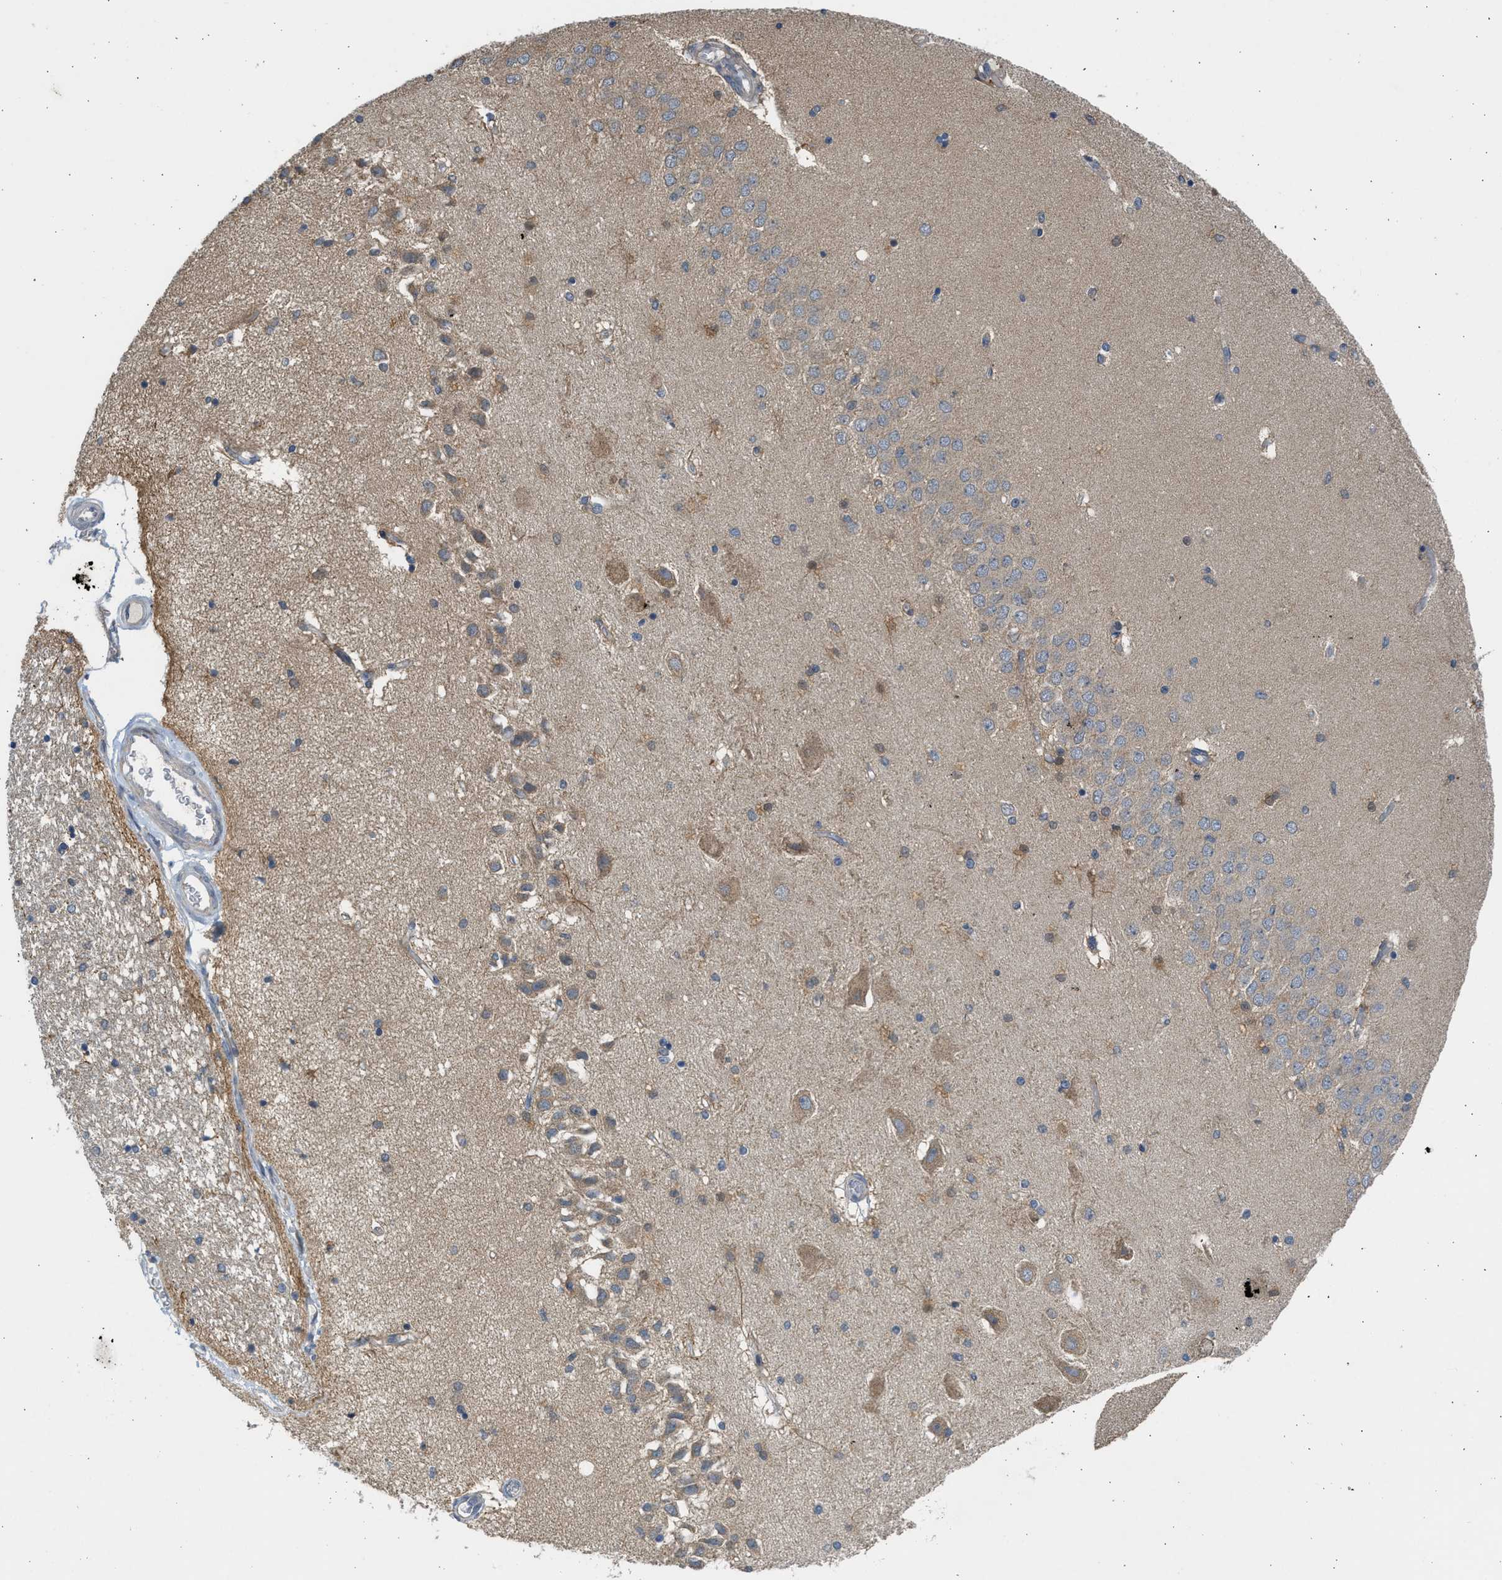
{"staining": {"intensity": "weak", "quantity": "25%-75%", "location": "cytoplasmic/membranous"}, "tissue": "hippocampus", "cell_type": "Glial cells", "image_type": "normal", "snomed": [{"axis": "morphology", "description": "Normal tissue, NOS"}, {"axis": "topography", "description": "Hippocampus"}], "caption": "Hippocampus stained with DAB IHC shows low levels of weak cytoplasmic/membranous staining in approximately 25%-75% of glial cells. (Stains: DAB (3,3'-diaminobenzidine) in brown, nuclei in blue, Microscopy: brightfield microscopy at high magnification).", "gene": "CYP1A1", "patient": {"sex": "female", "age": 54}}